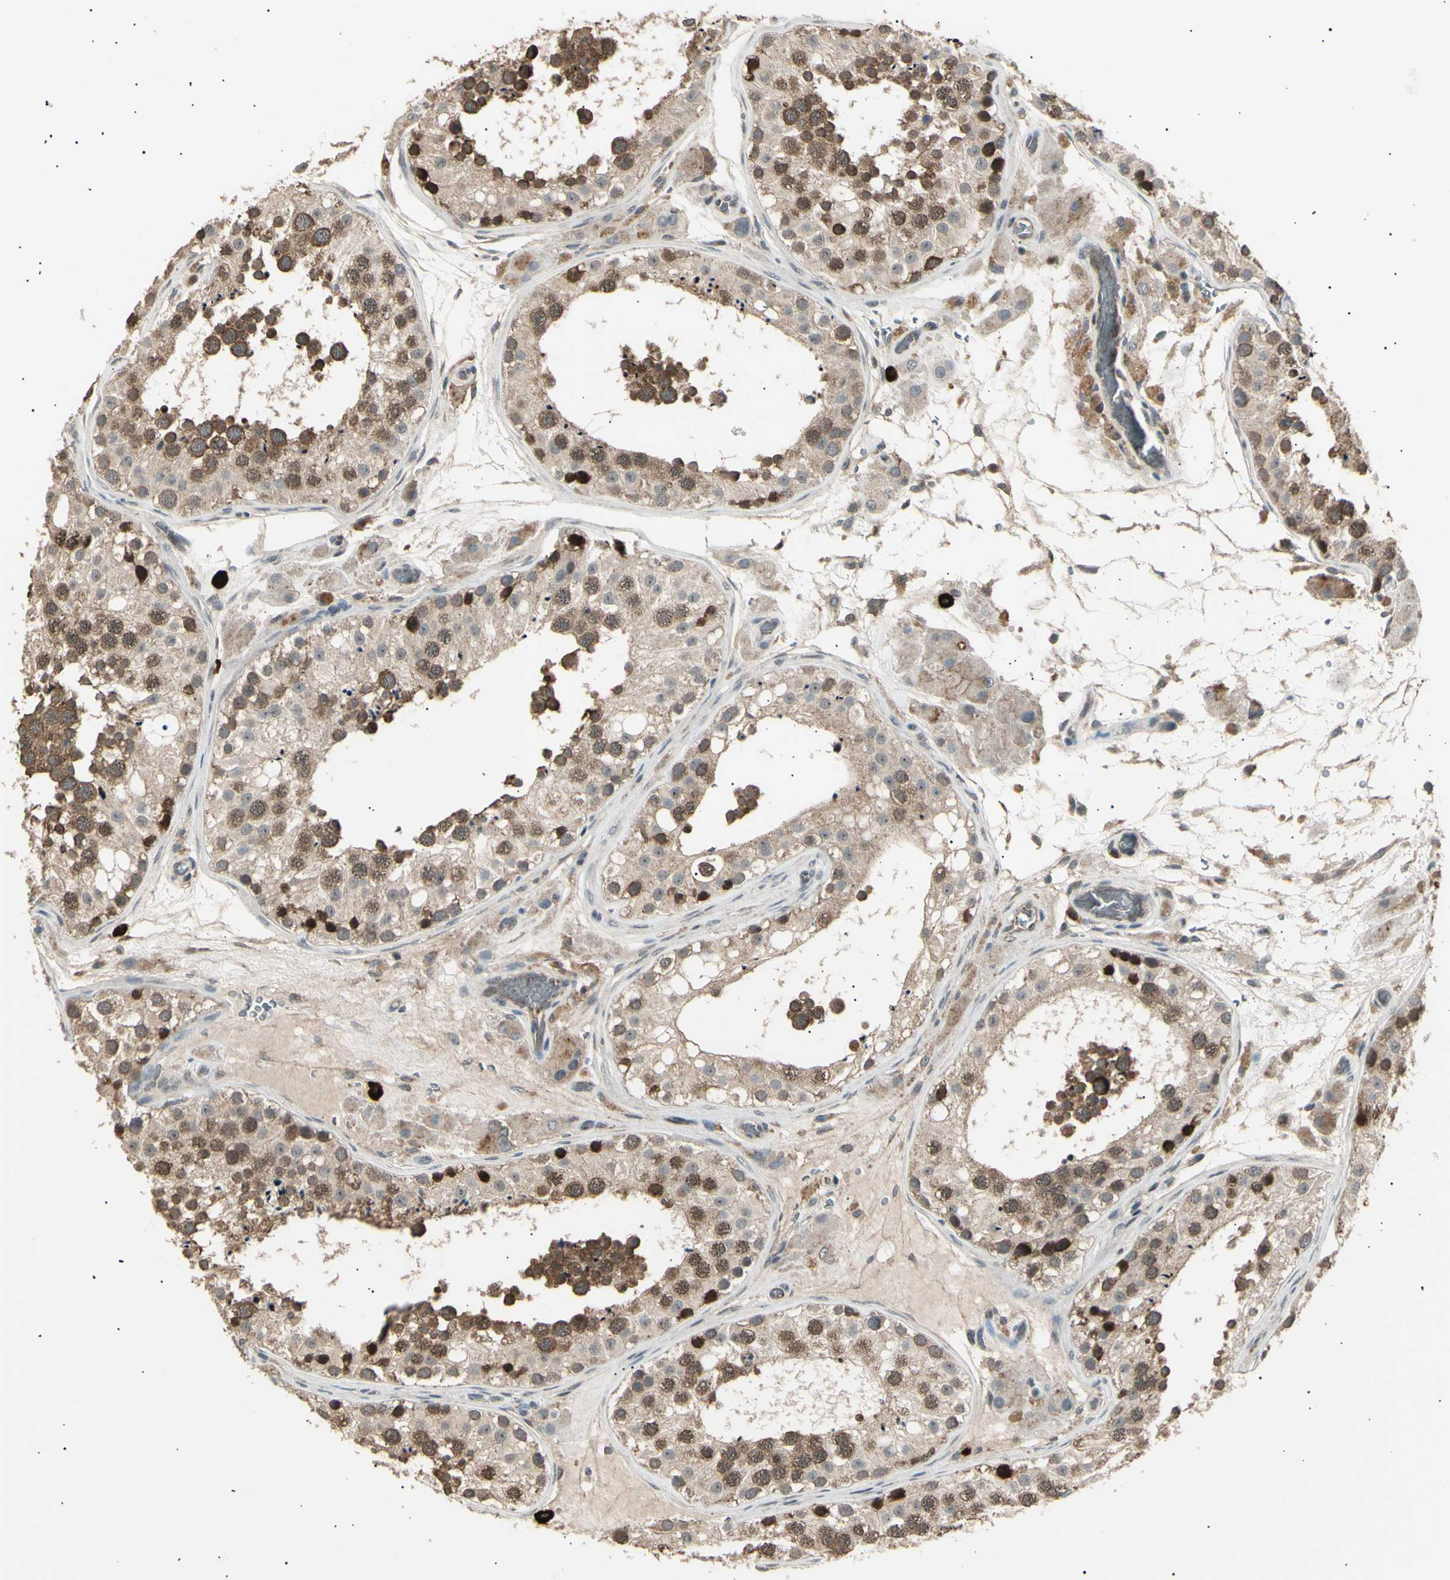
{"staining": {"intensity": "moderate", "quantity": ">75%", "location": "cytoplasmic/membranous"}, "tissue": "testis", "cell_type": "Cells in seminiferous ducts", "image_type": "normal", "snomed": [{"axis": "morphology", "description": "Normal tissue, NOS"}, {"axis": "topography", "description": "Testis"}], "caption": "Immunohistochemical staining of normal human testis exhibits >75% levels of moderate cytoplasmic/membranous protein expression in about >75% of cells in seminiferous ducts.", "gene": "NUAK2", "patient": {"sex": "male", "age": 26}}